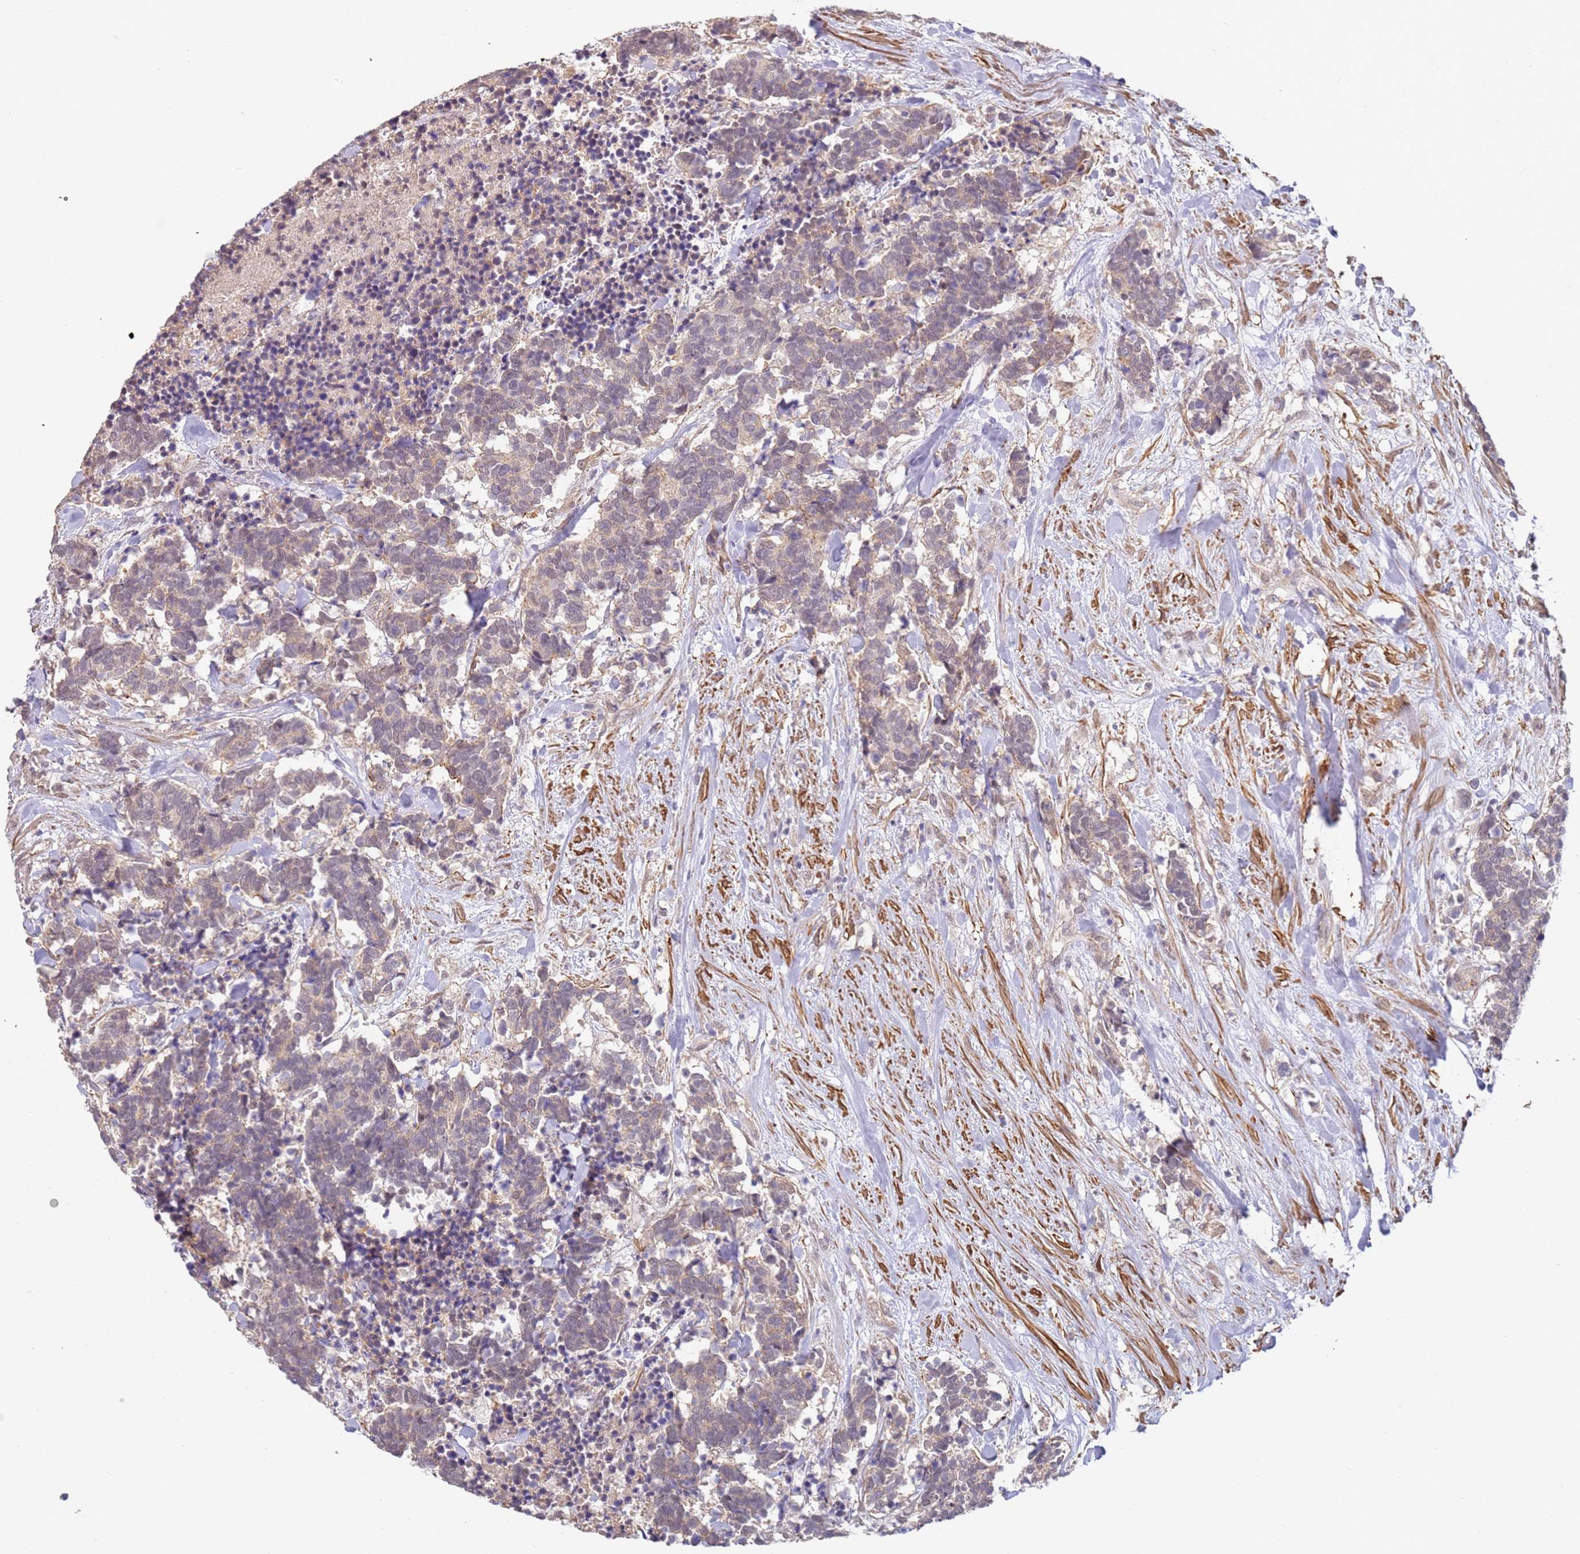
{"staining": {"intensity": "weak", "quantity": ">75%", "location": "cytoplasmic/membranous"}, "tissue": "carcinoid", "cell_type": "Tumor cells", "image_type": "cancer", "snomed": [{"axis": "morphology", "description": "Carcinoma, NOS"}, {"axis": "morphology", "description": "Carcinoid, malignant, NOS"}, {"axis": "topography", "description": "Prostate"}], "caption": "An IHC histopathology image of tumor tissue is shown. Protein staining in brown highlights weak cytoplasmic/membranous positivity in carcinoma within tumor cells.", "gene": "WDR93", "patient": {"sex": "male", "age": 57}}